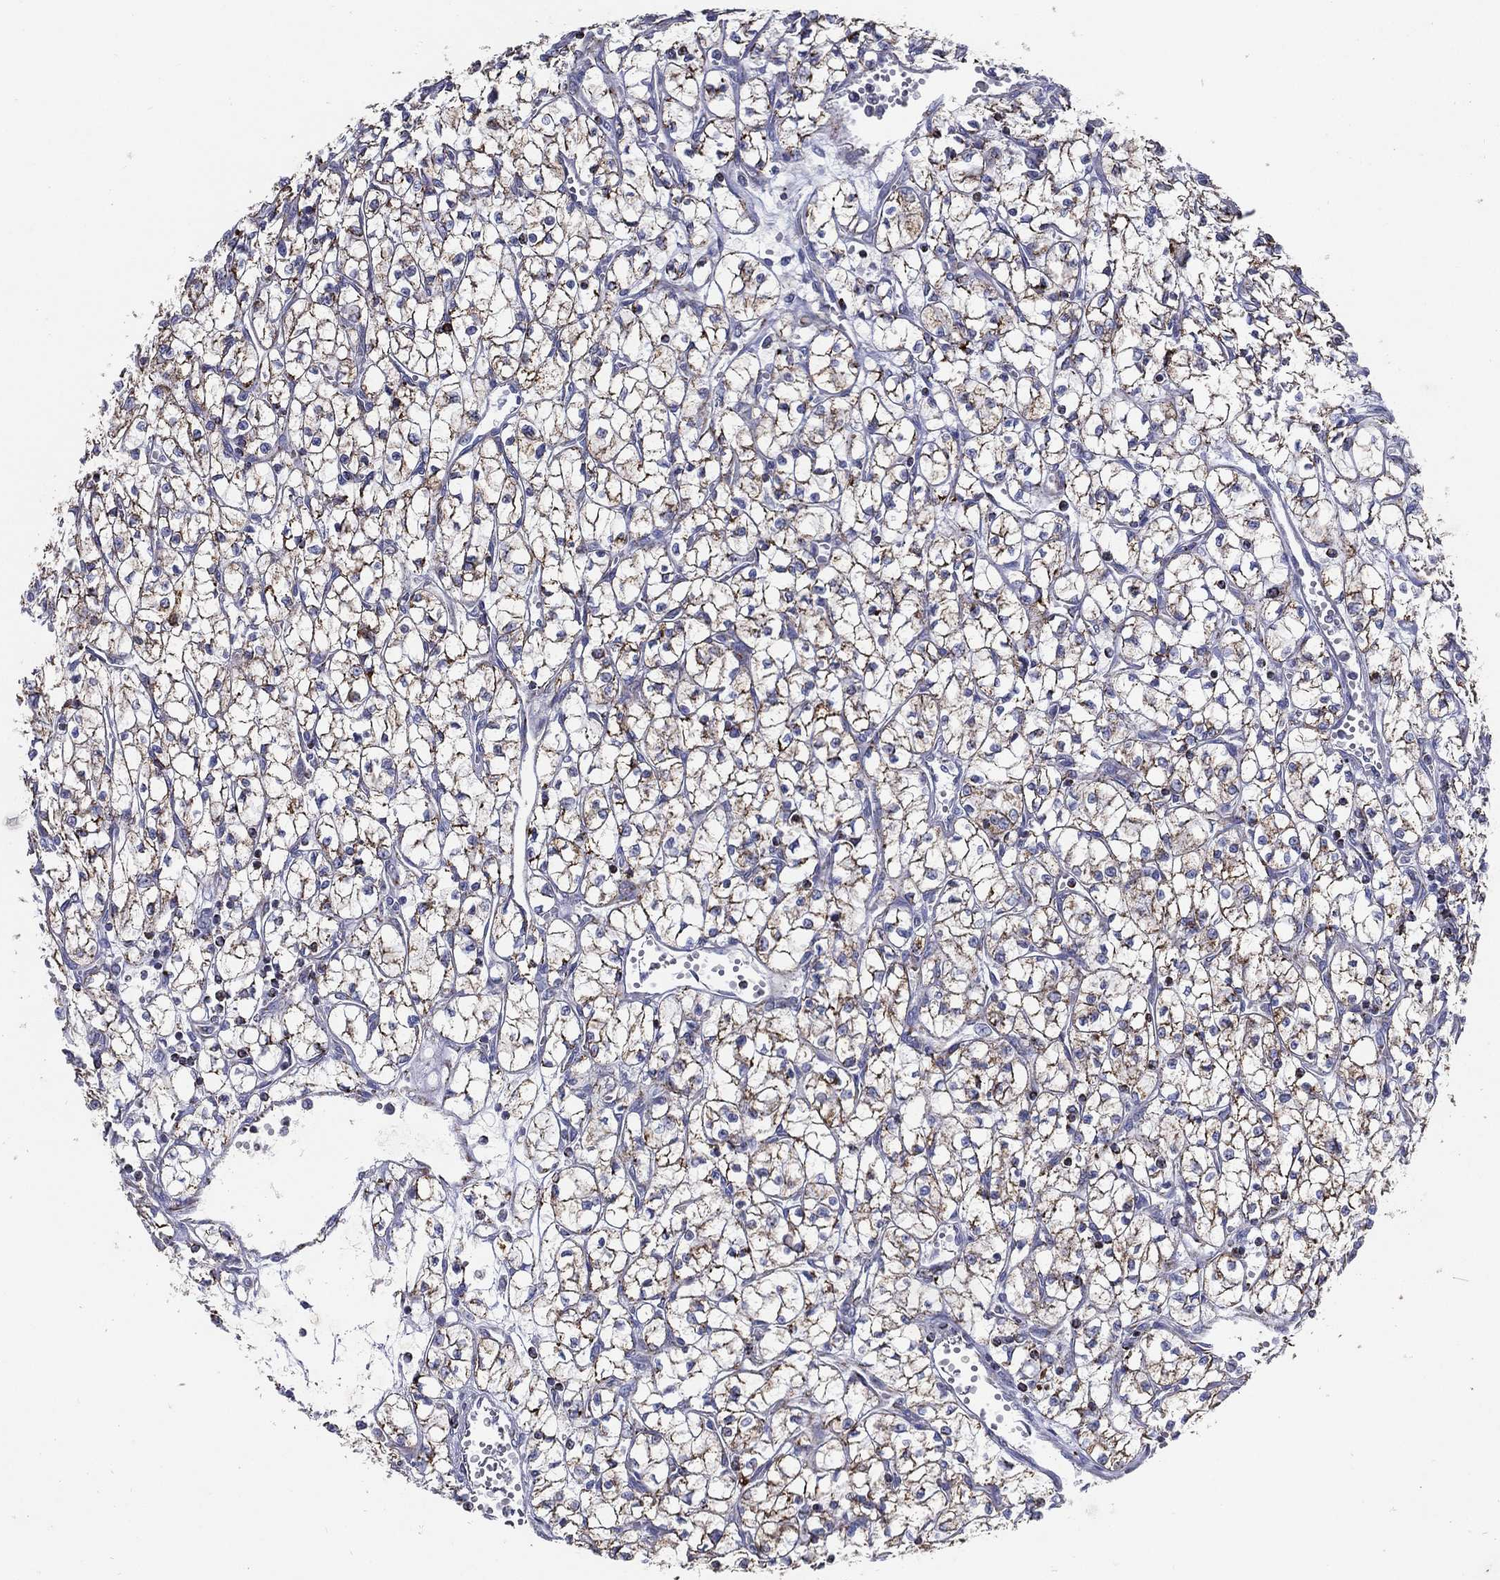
{"staining": {"intensity": "moderate", "quantity": ">75%", "location": "cytoplasmic/membranous"}, "tissue": "renal cancer", "cell_type": "Tumor cells", "image_type": "cancer", "snomed": [{"axis": "morphology", "description": "Adenocarcinoma, NOS"}, {"axis": "topography", "description": "Kidney"}], "caption": "Renal cancer (adenocarcinoma) stained with DAB (3,3'-diaminobenzidine) immunohistochemistry reveals medium levels of moderate cytoplasmic/membranous staining in approximately >75% of tumor cells.", "gene": "SFXN1", "patient": {"sex": "female", "age": 64}}